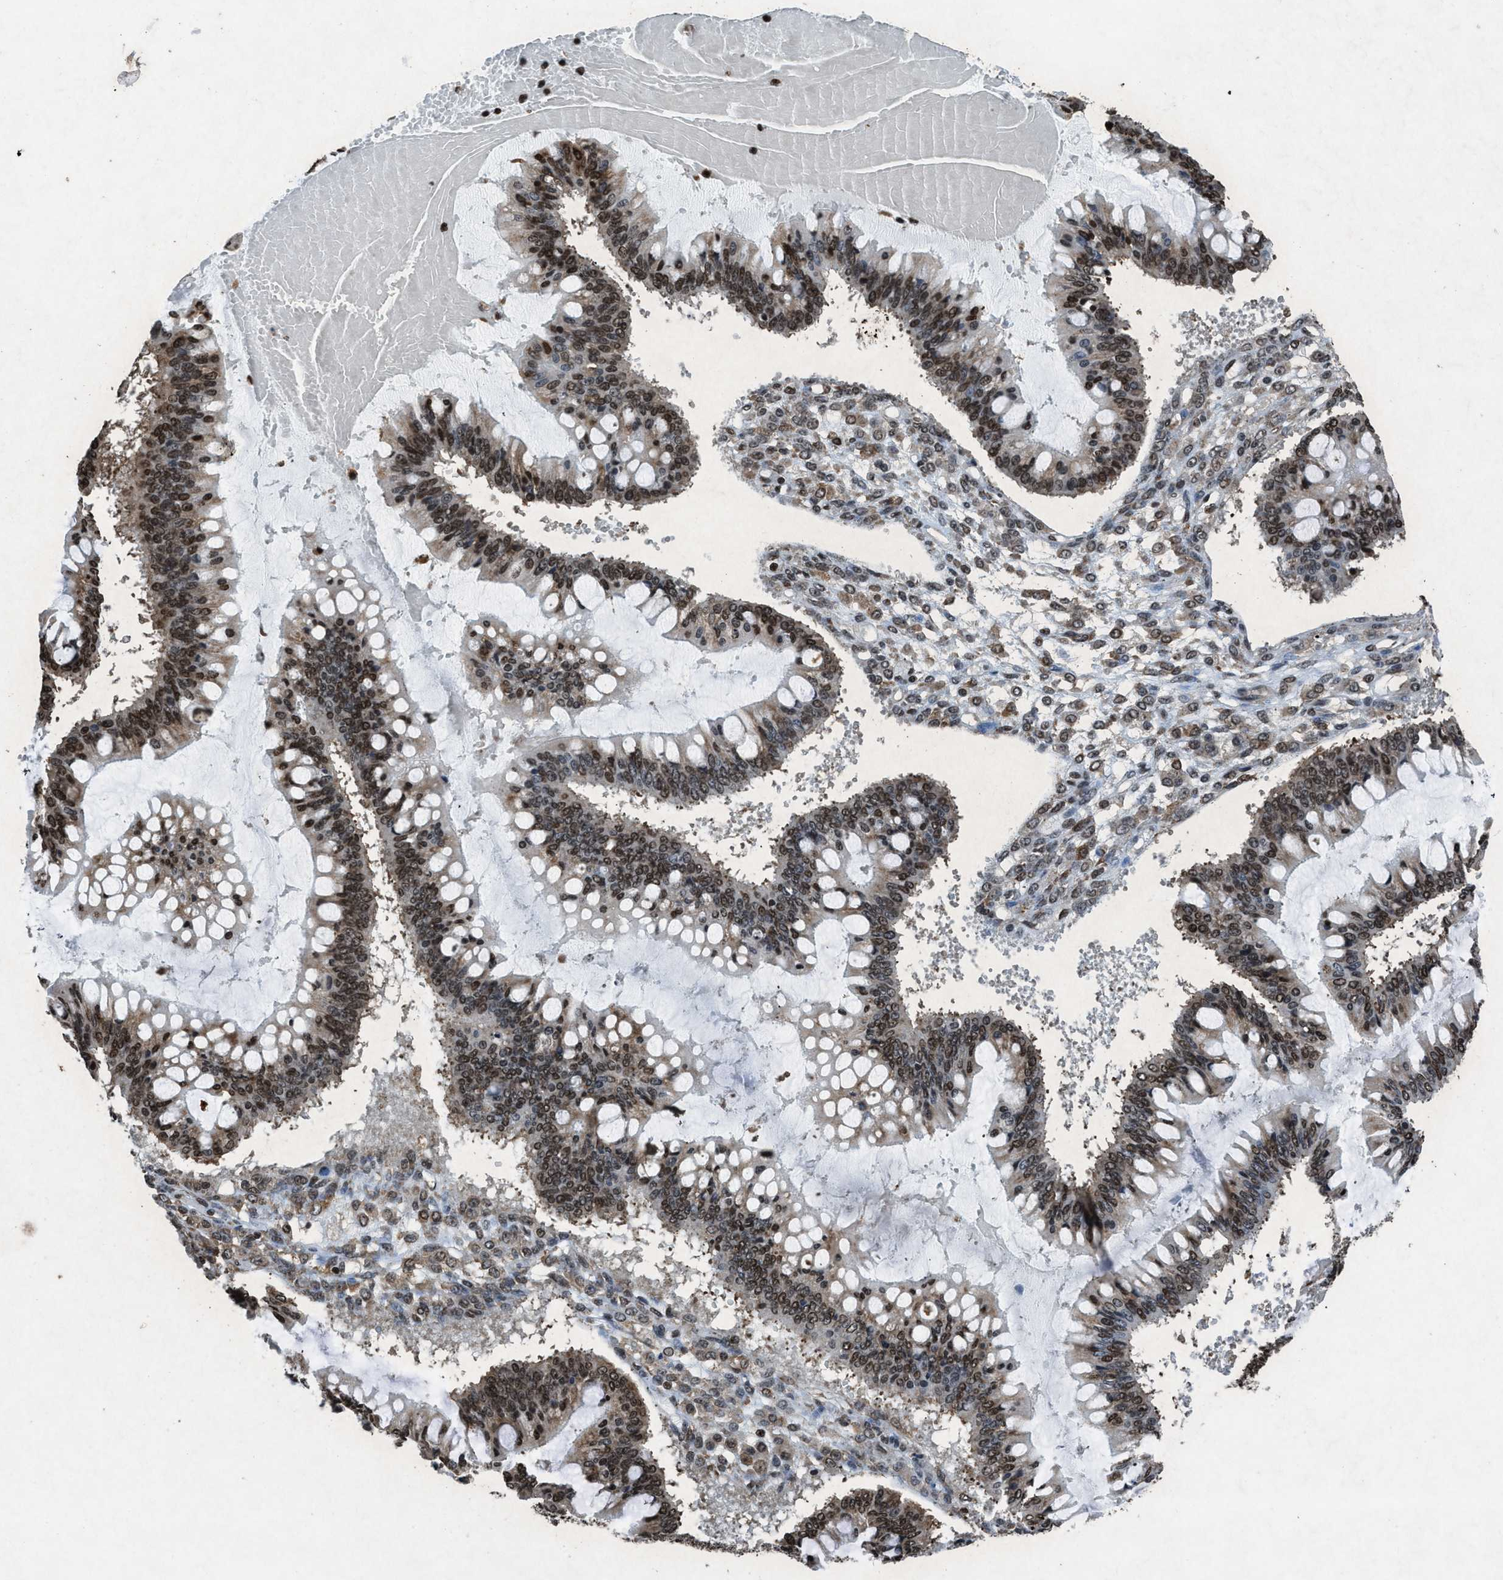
{"staining": {"intensity": "moderate", "quantity": ">75%", "location": "nuclear"}, "tissue": "ovarian cancer", "cell_type": "Tumor cells", "image_type": "cancer", "snomed": [{"axis": "morphology", "description": "Cystadenocarcinoma, mucinous, NOS"}, {"axis": "topography", "description": "Ovary"}], "caption": "Ovarian cancer (mucinous cystadenocarcinoma) tissue shows moderate nuclear positivity in about >75% of tumor cells, visualized by immunohistochemistry.", "gene": "NXF1", "patient": {"sex": "female", "age": 73}}